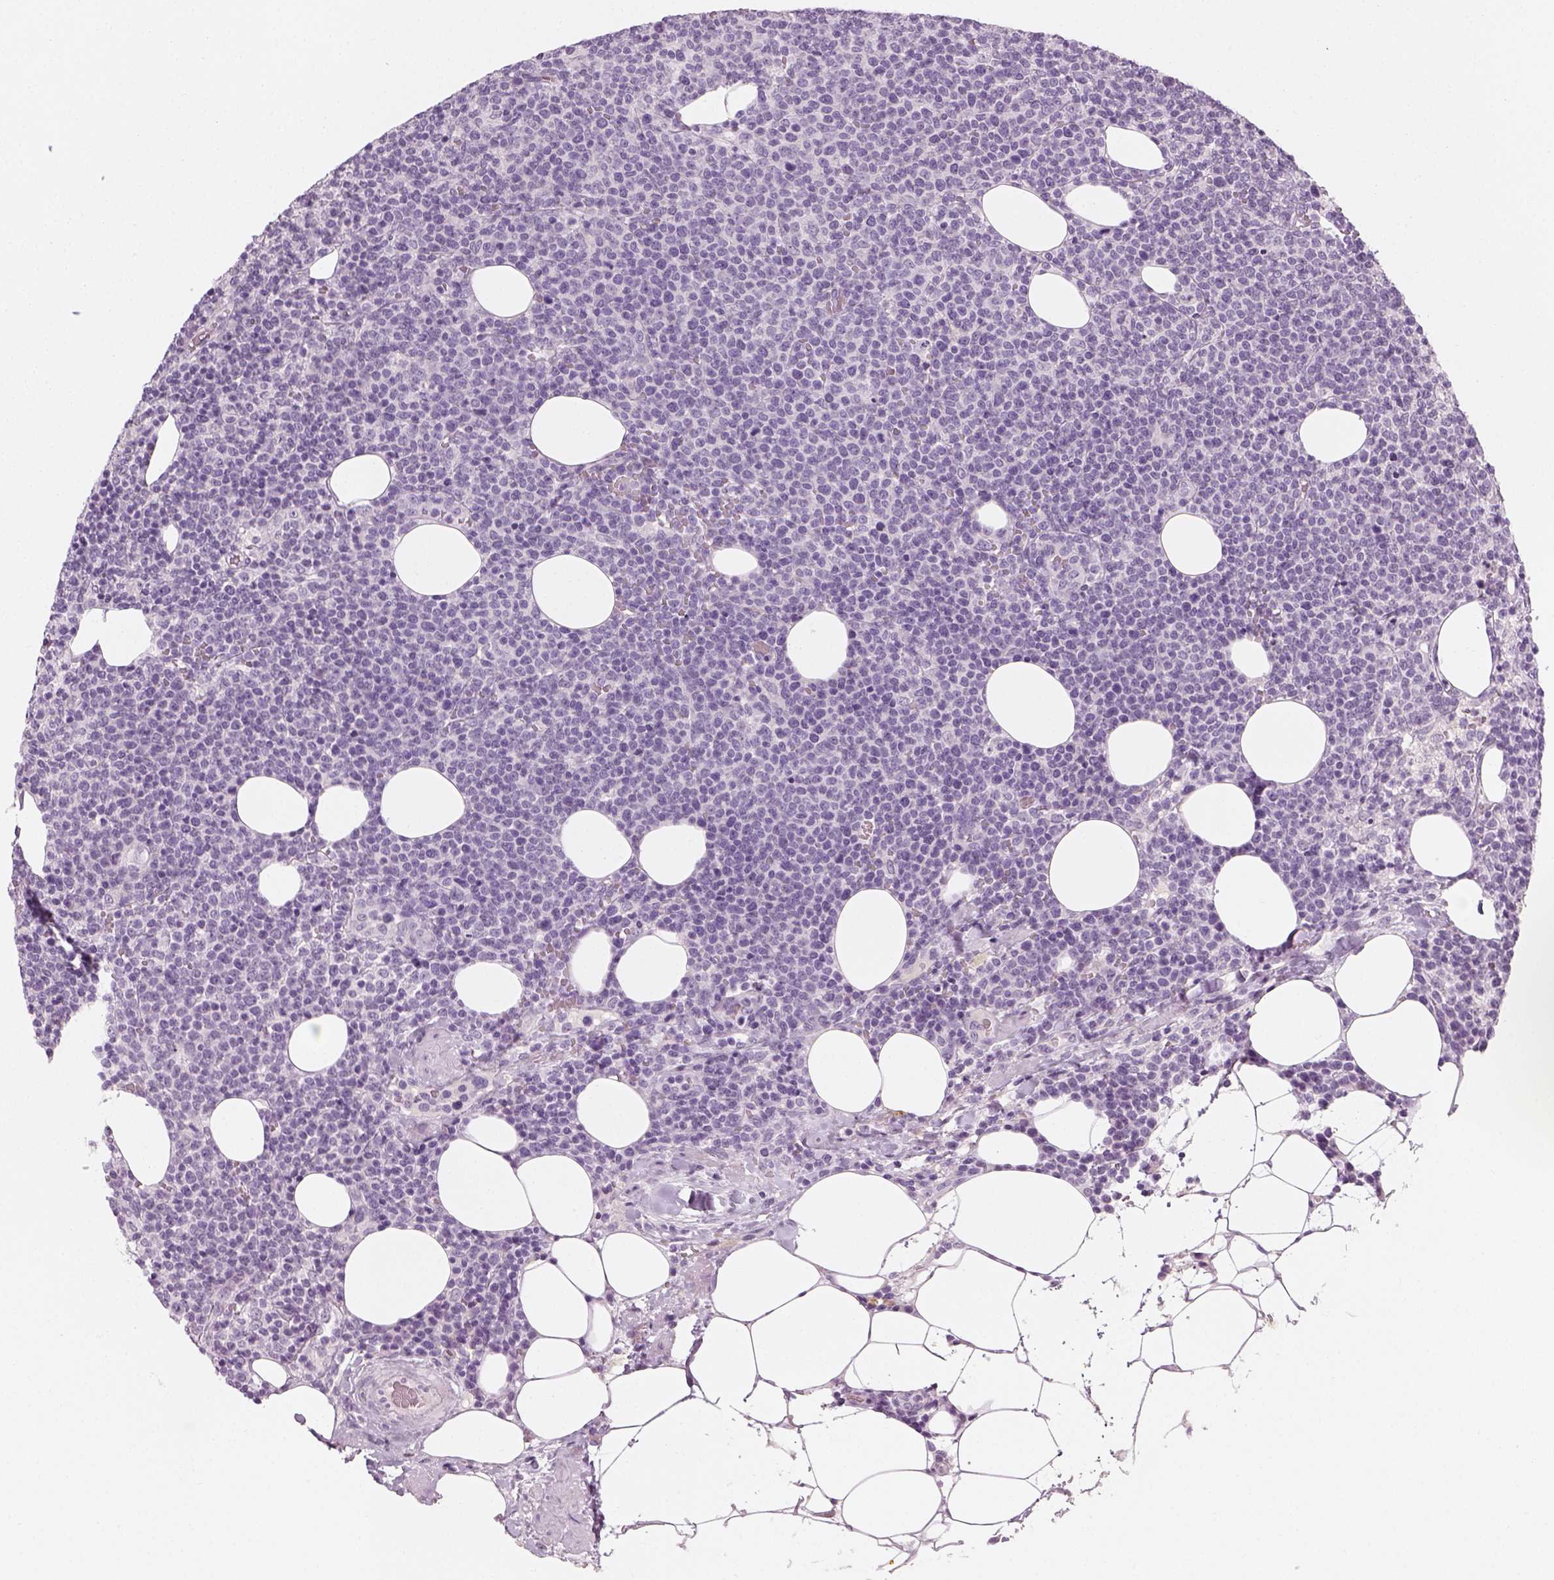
{"staining": {"intensity": "negative", "quantity": "none", "location": "none"}, "tissue": "lymphoma", "cell_type": "Tumor cells", "image_type": "cancer", "snomed": [{"axis": "morphology", "description": "Malignant lymphoma, non-Hodgkin's type, High grade"}, {"axis": "topography", "description": "Lymph node"}], "caption": "Immunohistochemistry (IHC) micrograph of neoplastic tissue: high-grade malignant lymphoma, non-Hodgkin's type stained with DAB (3,3'-diaminobenzidine) exhibits no significant protein expression in tumor cells.", "gene": "TH", "patient": {"sex": "male", "age": 61}}